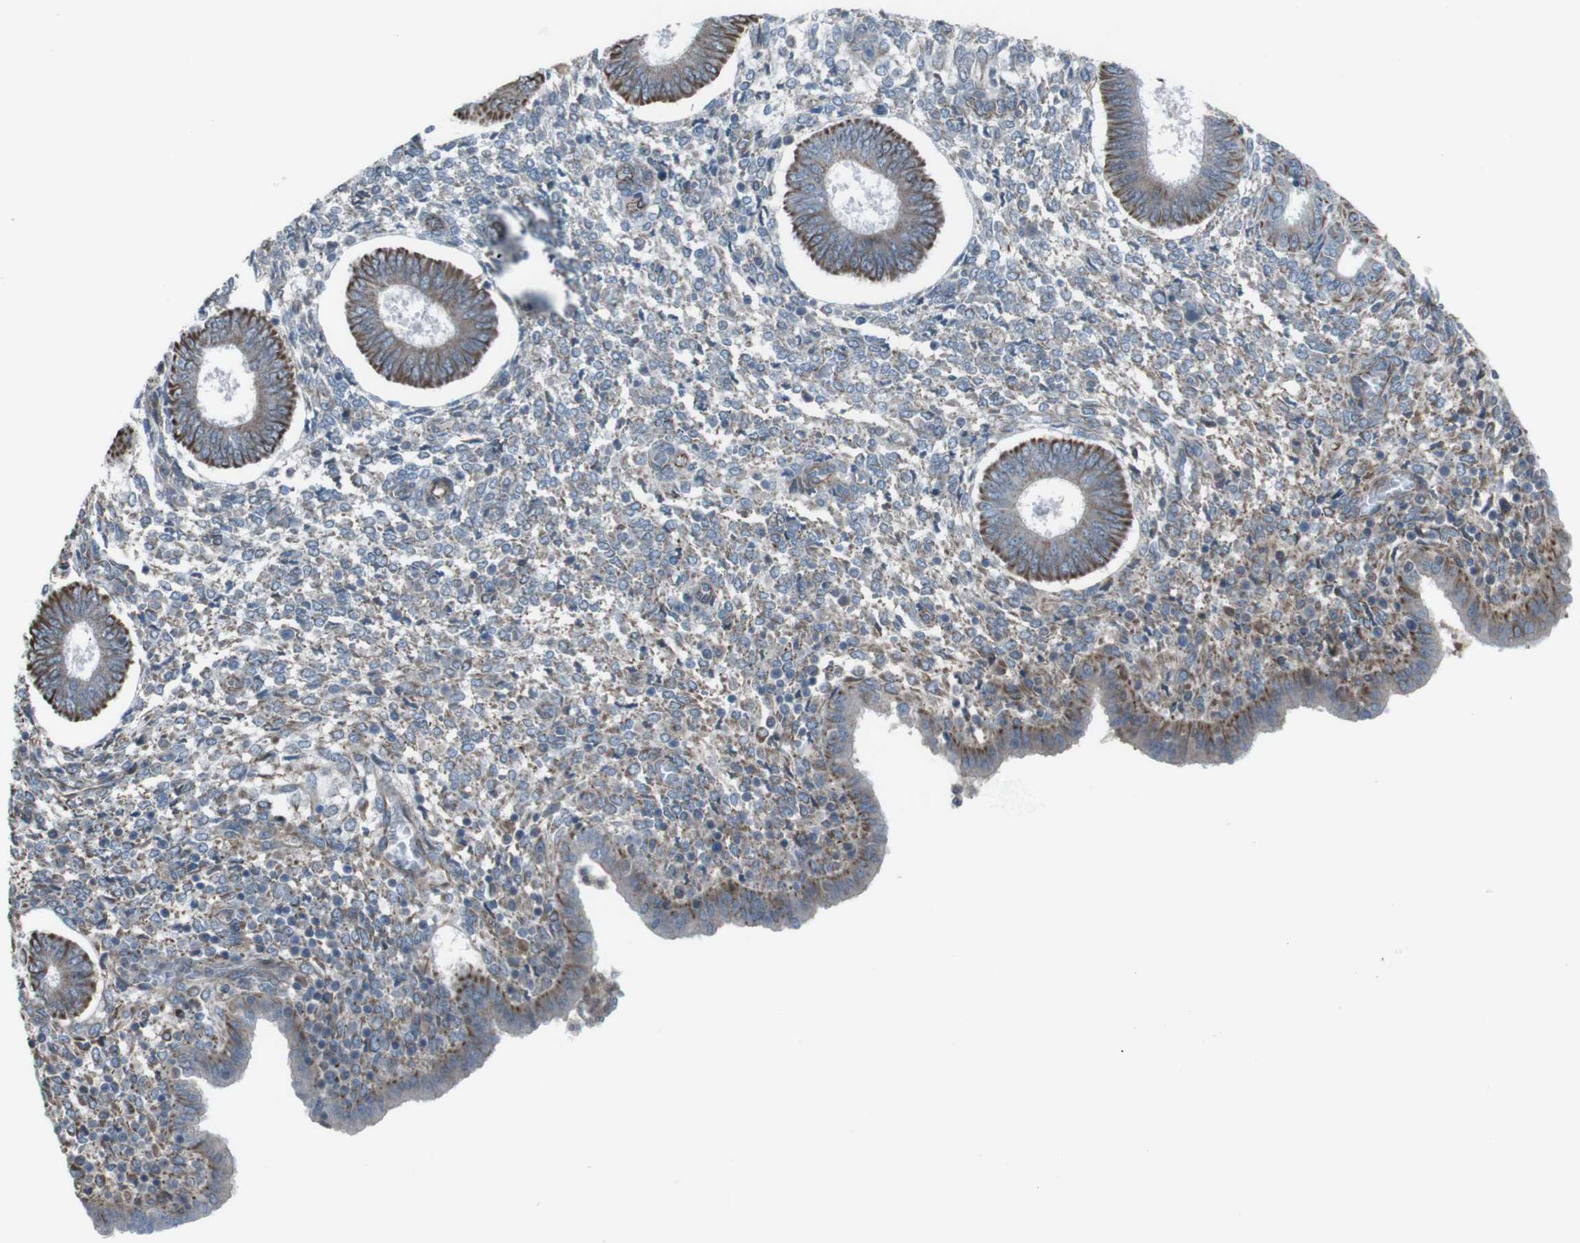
{"staining": {"intensity": "weak", "quantity": "<25%", "location": "cytoplasmic/membranous"}, "tissue": "endometrium", "cell_type": "Cells in endometrial stroma", "image_type": "normal", "snomed": [{"axis": "morphology", "description": "Normal tissue, NOS"}, {"axis": "topography", "description": "Endometrium"}], "caption": "Cells in endometrial stroma show no significant protein staining in normal endometrium. The staining is performed using DAB brown chromogen with nuclei counter-stained in using hematoxylin.", "gene": "TMEM141", "patient": {"sex": "female", "age": 35}}